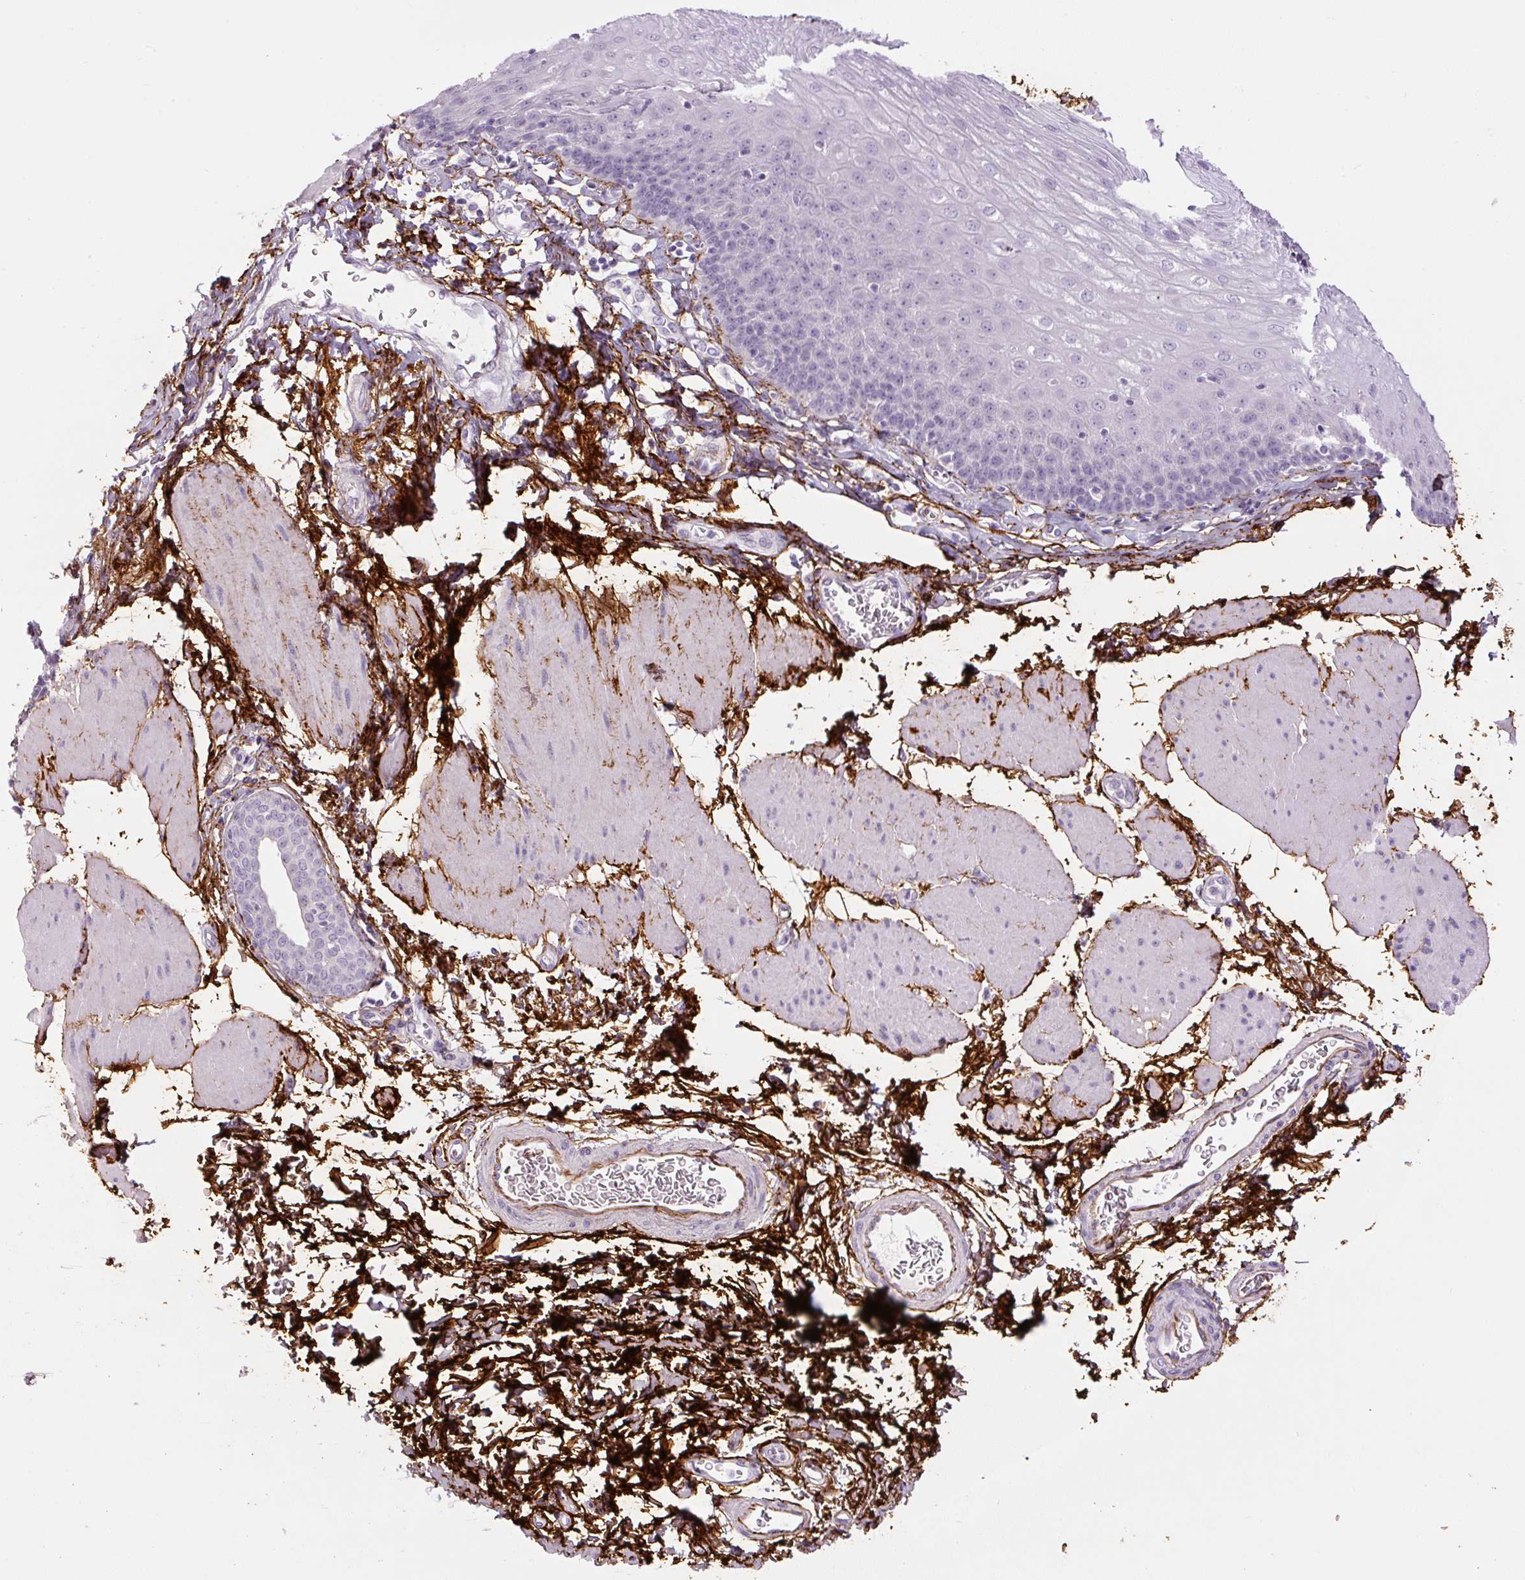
{"staining": {"intensity": "negative", "quantity": "none", "location": "none"}, "tissue": "esophagus", "cell_type": "Squamous epithelial cells", "image_type": "normal", "snomed": [{"axis": "morphology", "description": "Normal tissue, NOS"}, {"axis": "topography", "description": "Esophagus"}], "caption": "Human esophagus stained for a protein using immunohistochemistry (IHC) shows no expression in squamous epithelial cells.", "gene": "FBN1", "patient": {"sex": "female", "age": 81}}